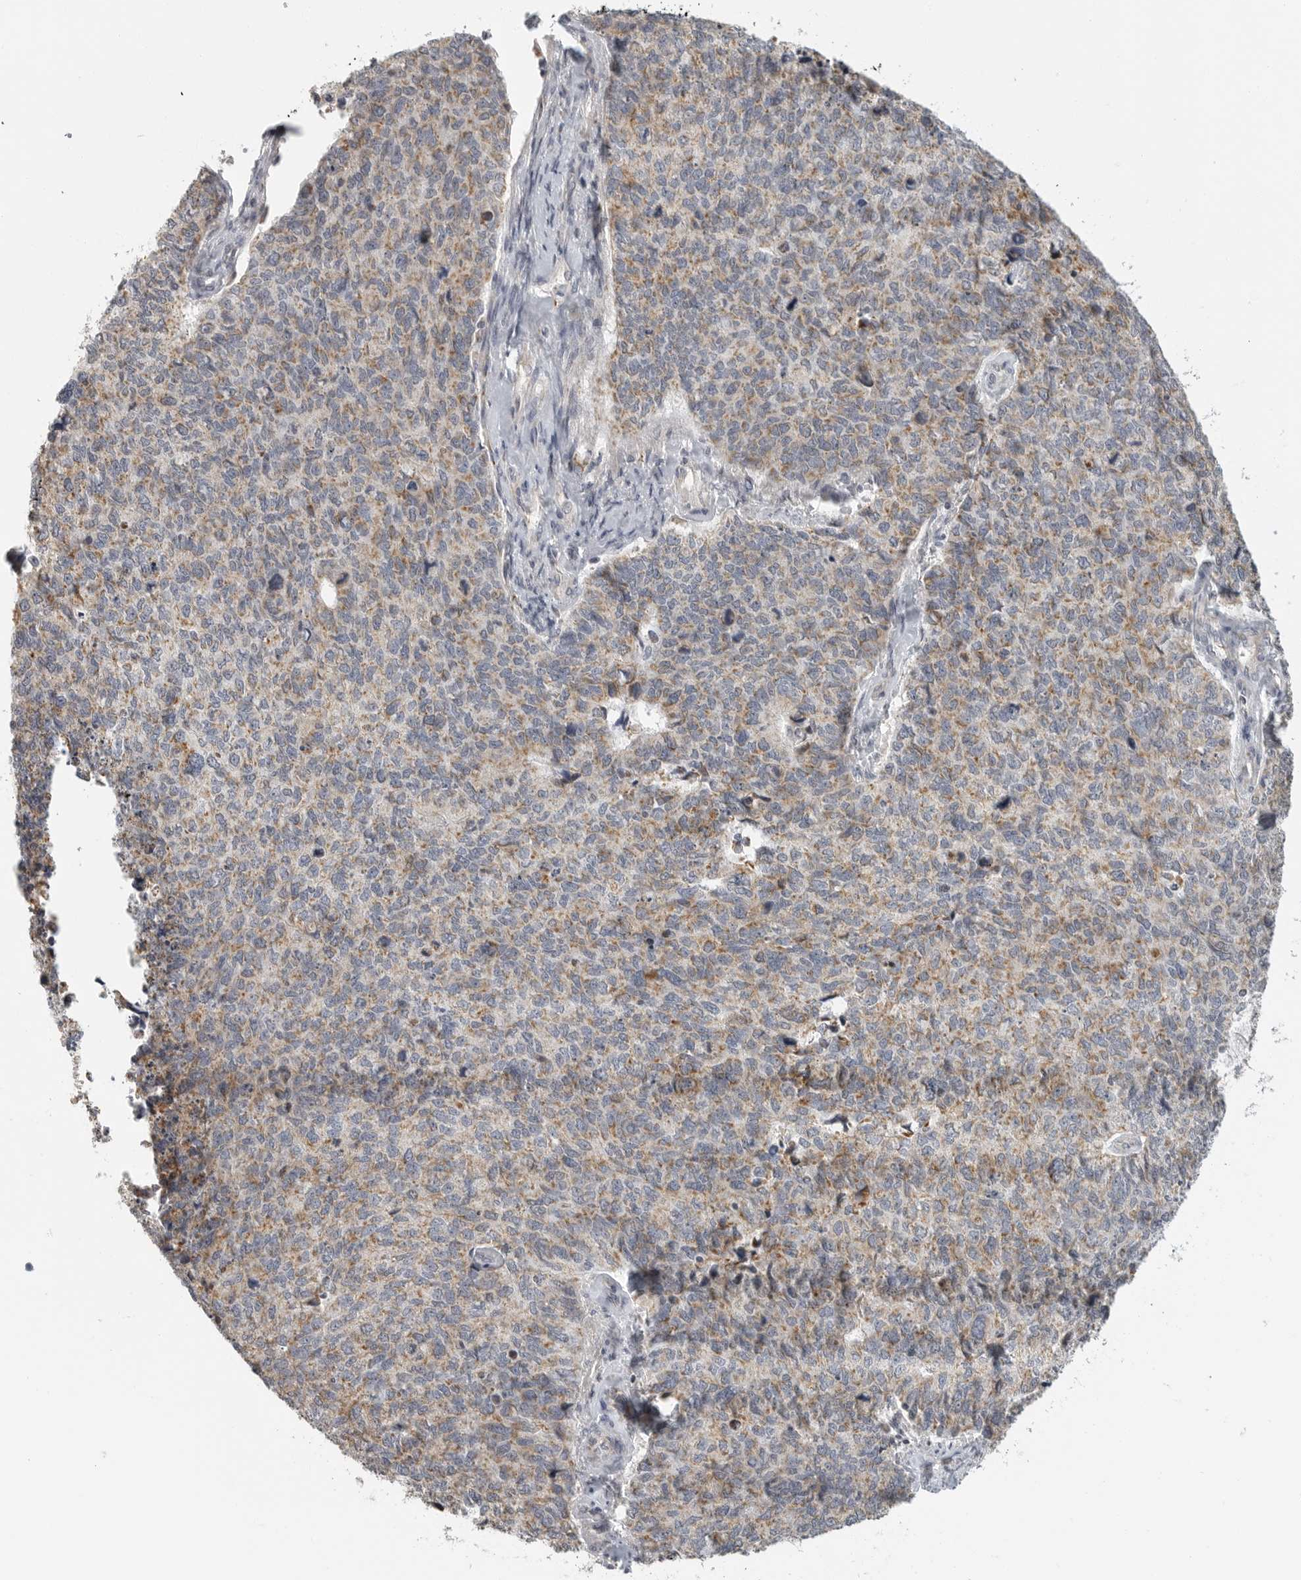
{"staining": {"intensity": "weak", "quantity": ">75%", "location": "cytoplasmic/membranous"}, "tissue": "cervical cancer", "cell_type": "Tumor cells", "image_type": "cancer", "snomed": [{"axis": "morphology", "description": "Squamous cell carcinoma, NOS"}, {"axis": "topography", "description": "Cervix"}], "caption": "Cervical cancer (squamous cell carcinoma) stained with immunohistochemistry reveals weak cytoplasmic/membranous staining in approximately >75% of tumor cells.", "gene": "RXFP3", "patient": {"sex": "female", "age": 63}}